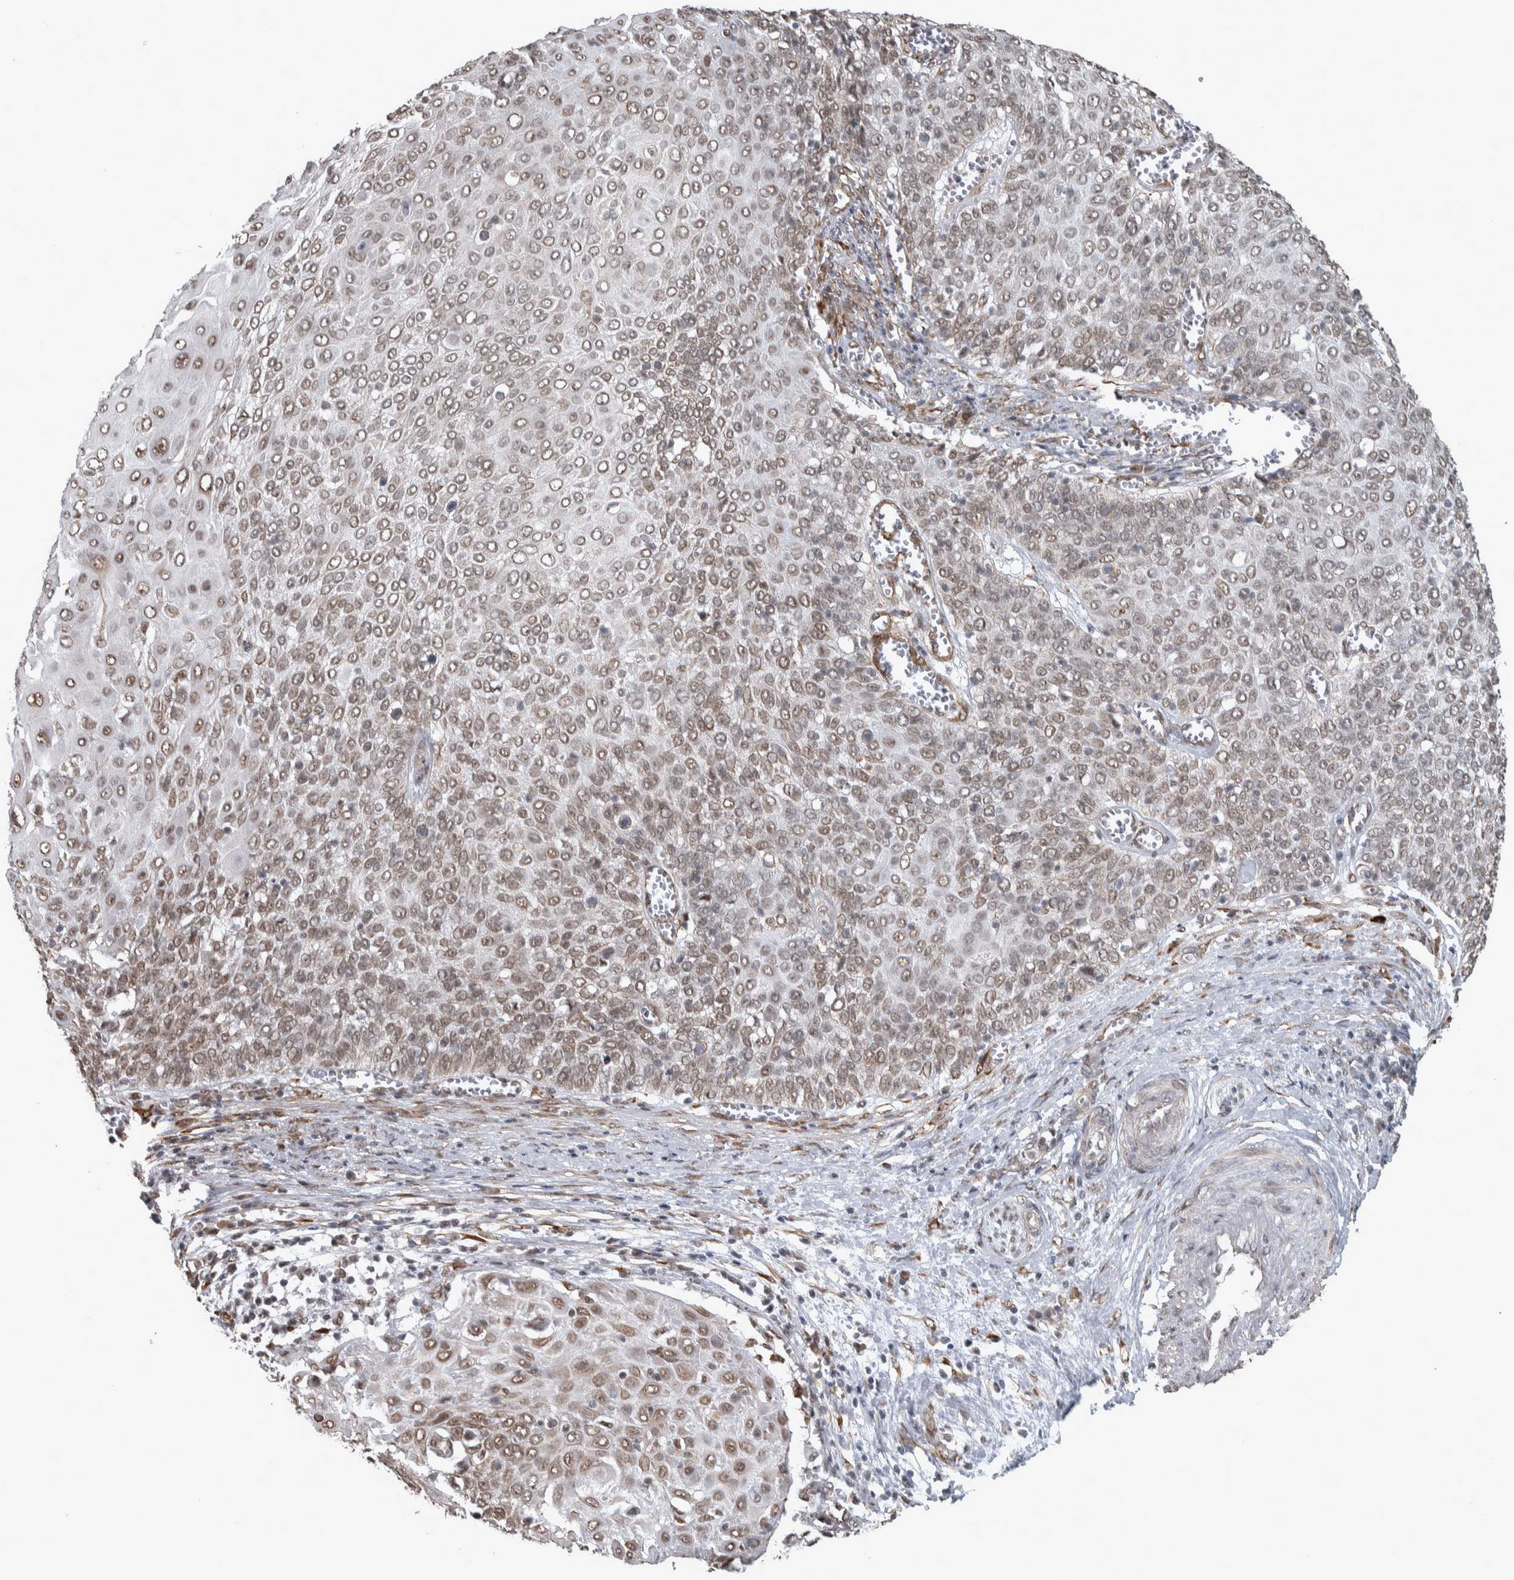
{"staining": {"intensity": "weak", "quantity": "25%-75%", "location": "nuclear"}, "tissue": "cervical cancer", "cell_type": "Tumor cells", "image_type": "cancer", "snomed": [{"axis": "morphology", "description": "Squamous cell carcinoma, NOS"}, {"axis": "topography", "description": "Cervix"}], "caption": "Squamous cell carcinoma (cervical) stained for a protein exhibits weak nuclear positivity in tumor cells.", "gene": "DDX42", "patient": {"sex": "female", "age": 39}}